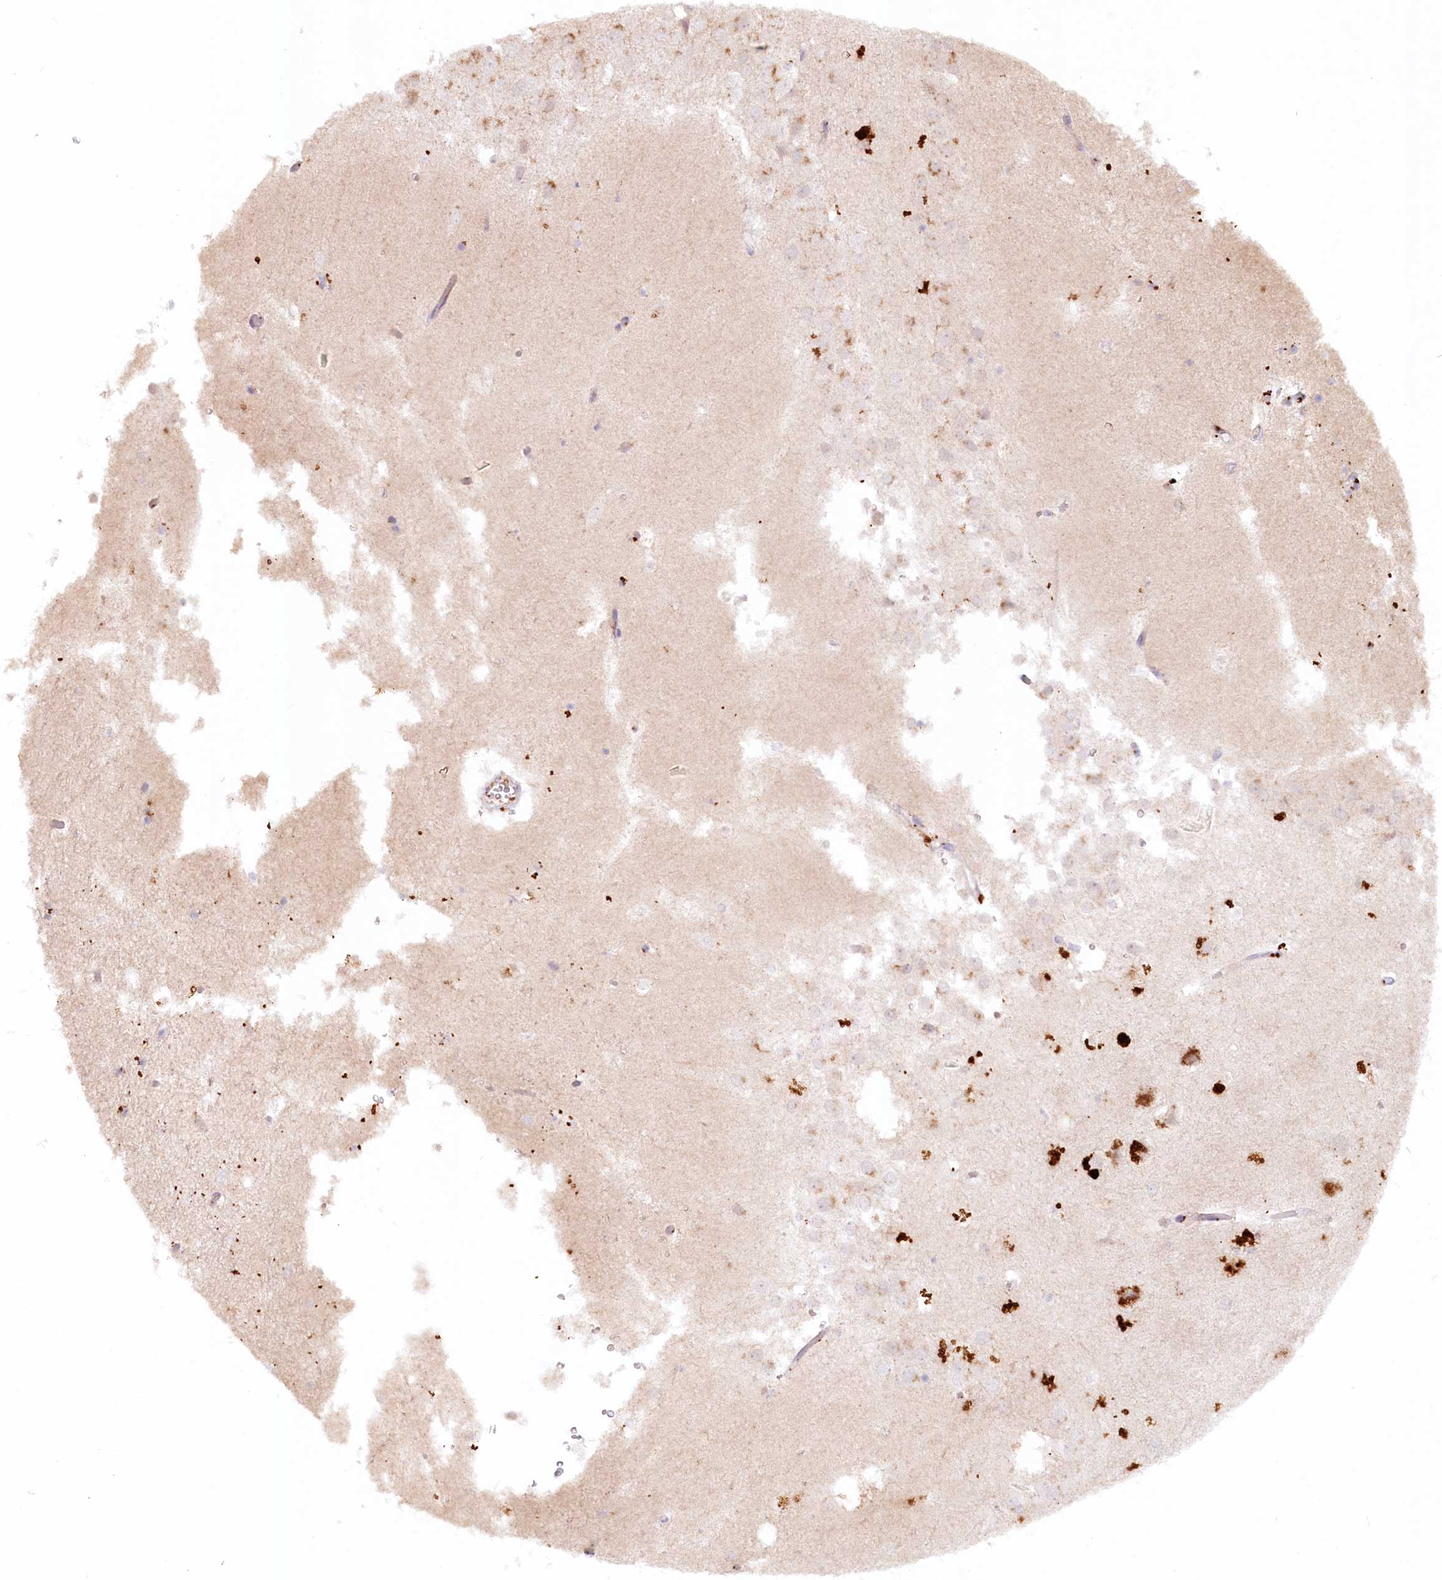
{"staining": {"intensity": "negative", "quantity": "none", "location": "none"}, "tissue": "hippocampus", "cell_type": "Glial cells", "image_type": "normal", "snomed": [{"axis": "morphology", "description": "Normal tissue, NOS"}, {"axis": "topography", "description": "Hippocampus"}], "caption": "Histopathology image shows no protein staining in glial cells of normal hippocampus.", "gene": "PSAPL1", "patient": {"sex": "female", "age": 52}}